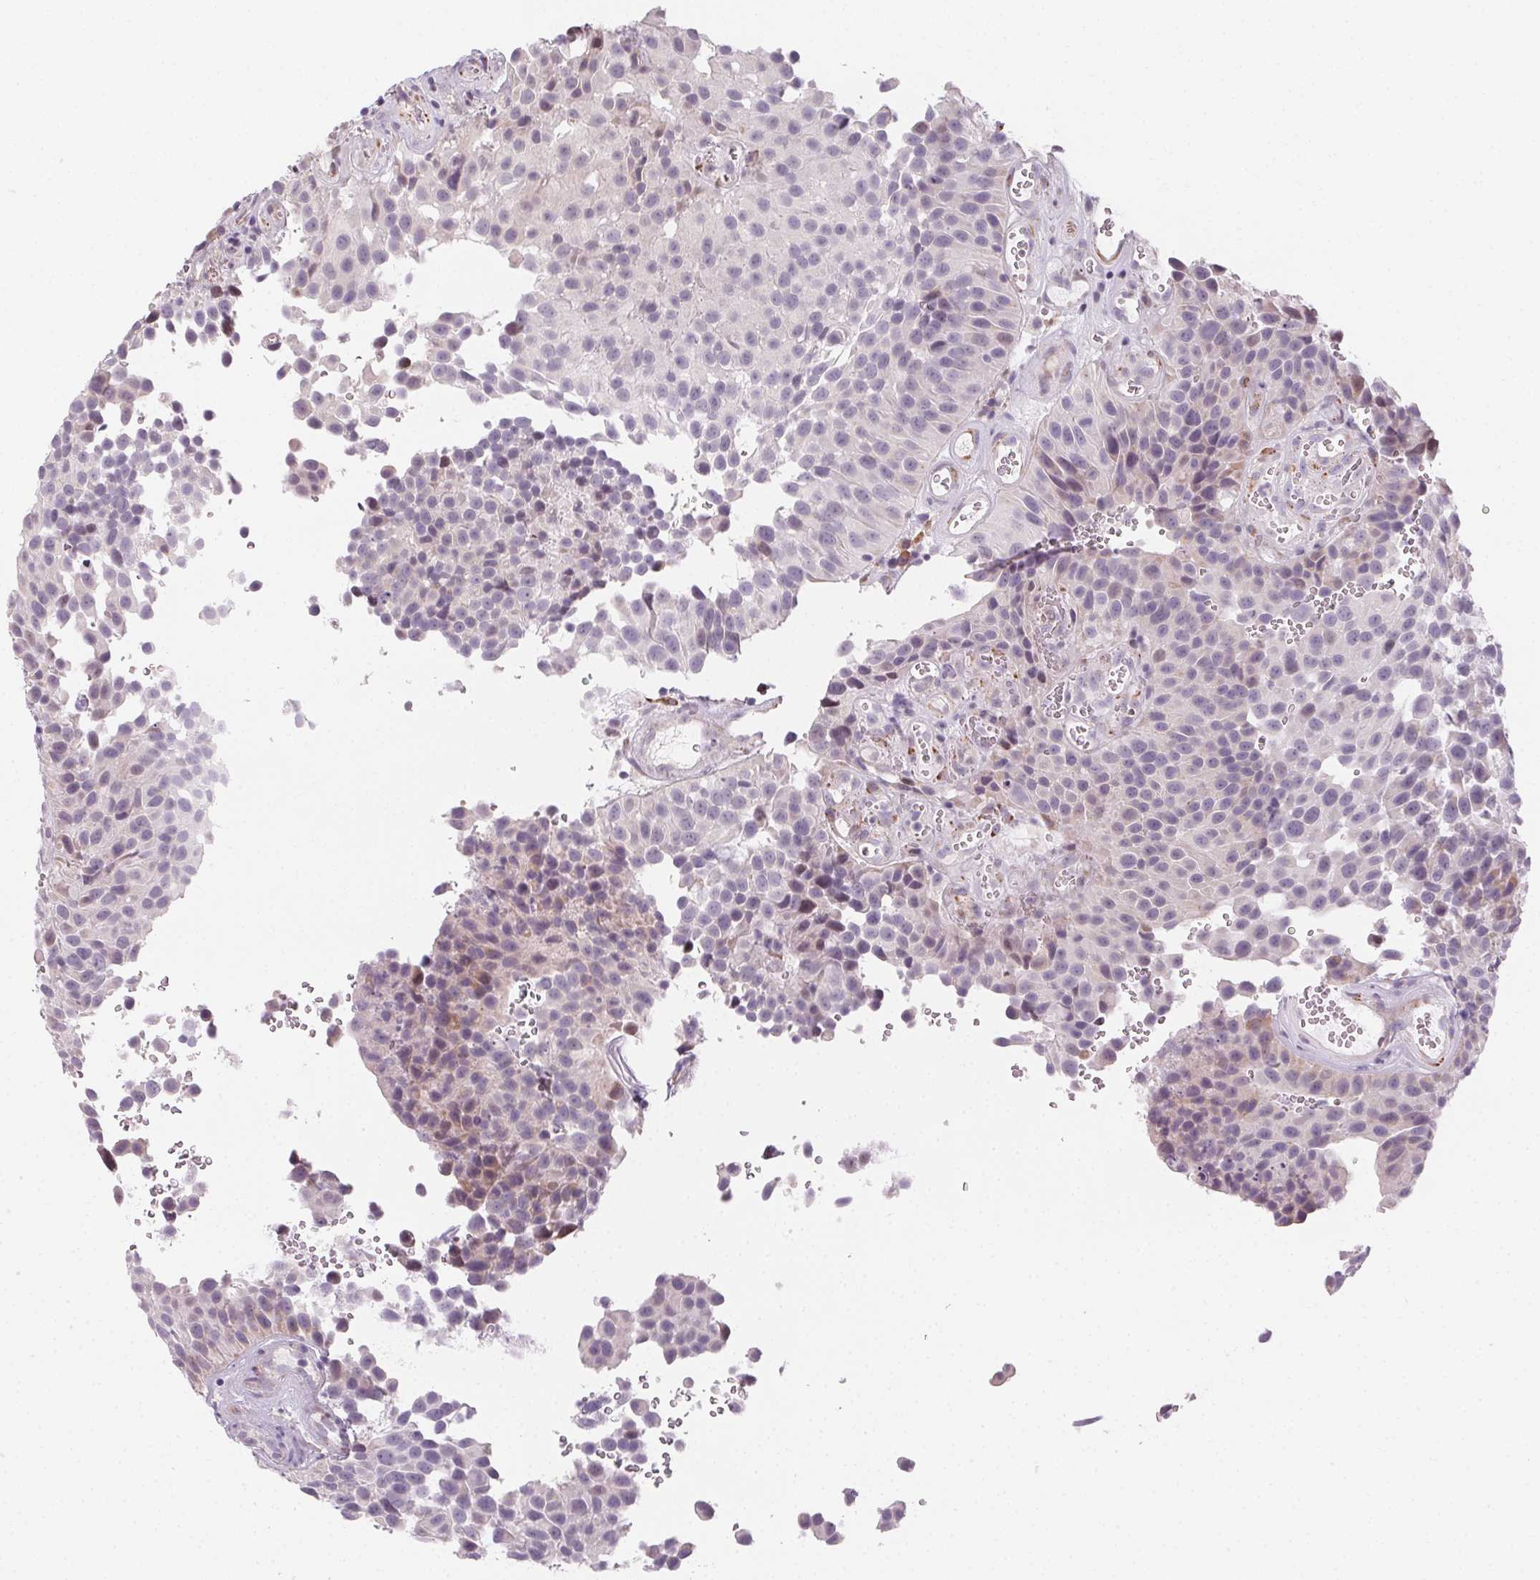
{"staining": {"intensity": "negative", "quantity": "none", "location": "none"}, "tissue": "urothelial cancer", "cell_type": "Tumor cells", "image_type": "cancer", "snomed": [{"axis": "morphology", "description": "Urothelial carcinoma, Low grade"}, {"axis": "topography", "description": "Urinary bladder"}], "caption": "High magnification brightfield microscopy of low-grade urothelial carcinoma stained with DAB (3,3'-diaminobenzidine) (brown) and counterstained with hematoxylin (blue): tumor cells show no significant staining.", "gene": "CCDC96", "patient": {"sex": "male", "age": 76}}